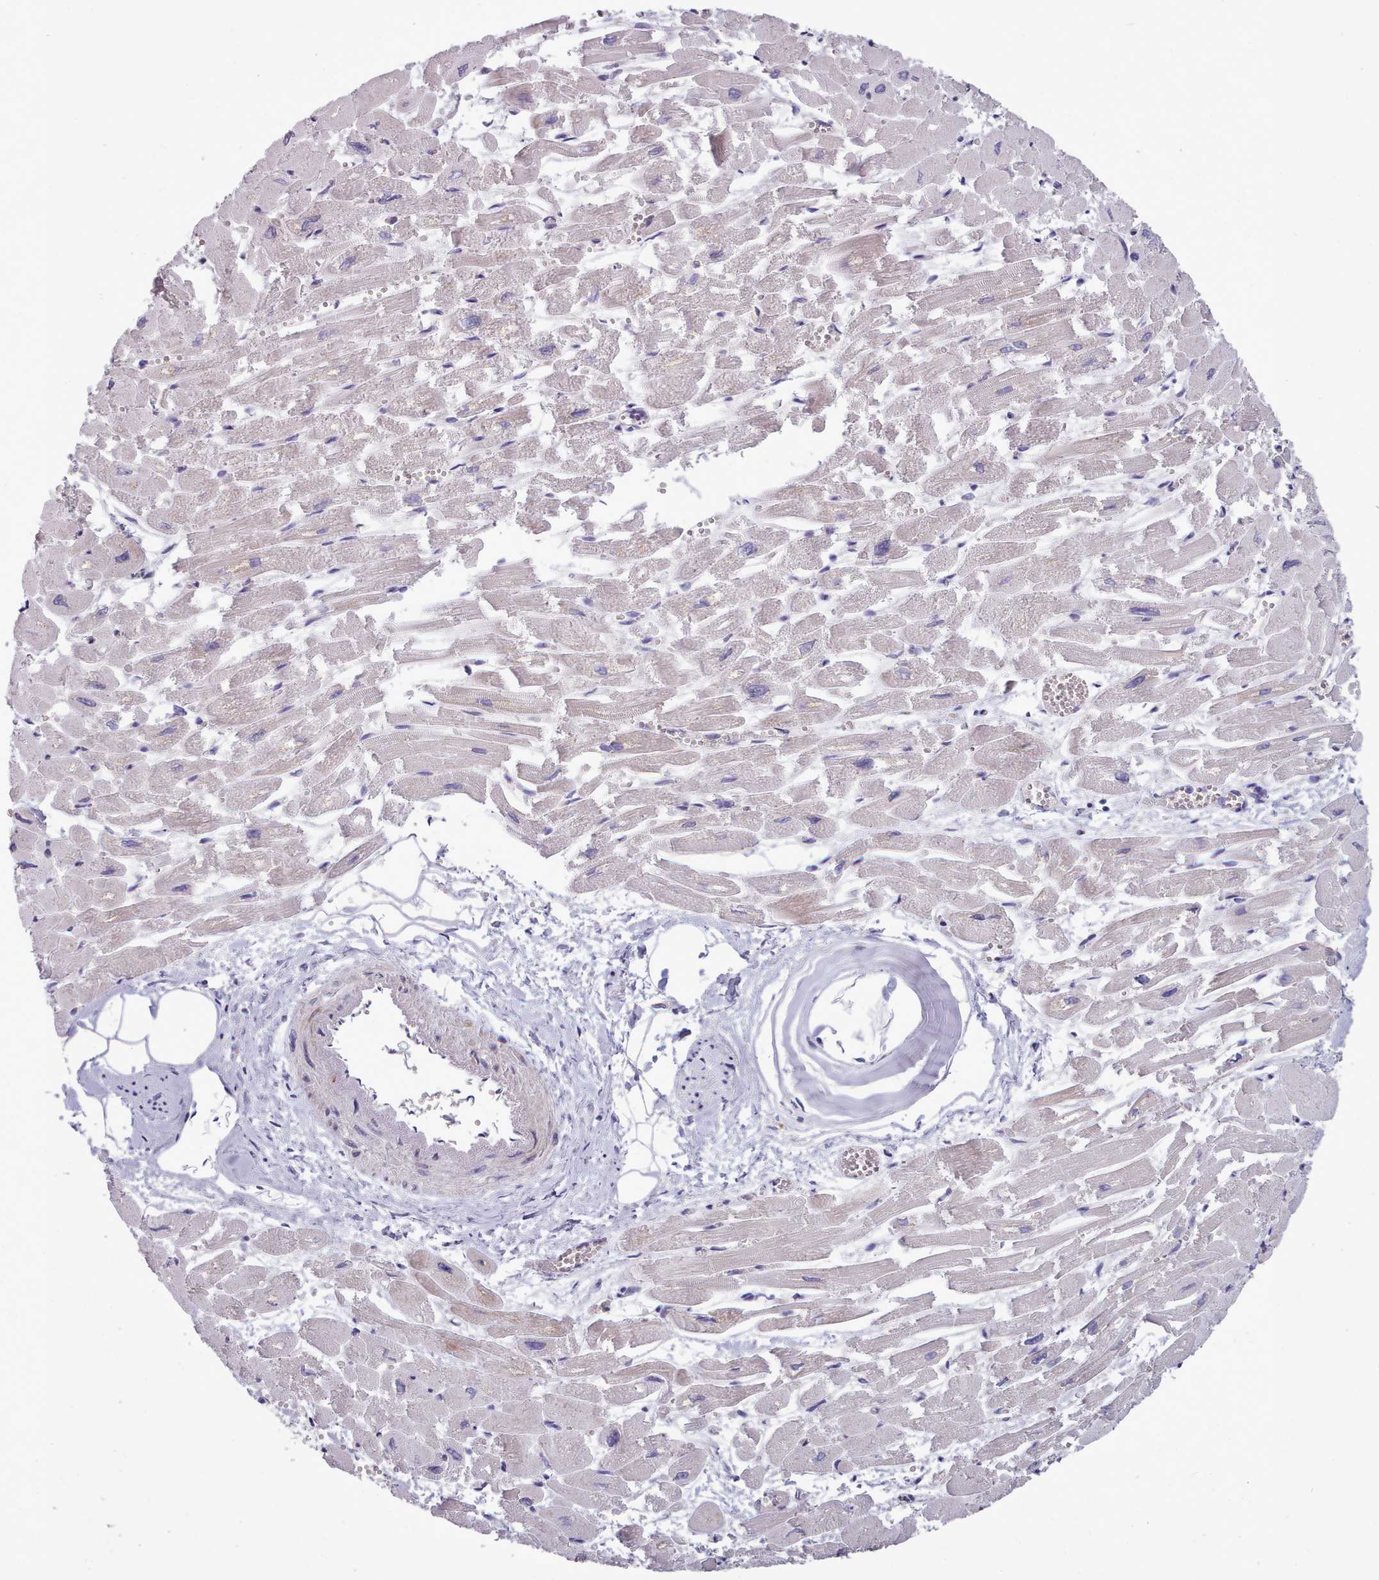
{"staining": {"intensity": "moderate", "quantity": "<25%", "location": "cytoplasmic/membranous"}, "tissue": "heart muscle", "cell_type": "Cardiomyocytes", "image_type": "normal", "snomed": [{"axis": "morphology", "description": "Normal tissue, NOS"}, {"axis": "topography", "description": "Heart"}], "caption": "Cardiomyocytes show low levels of moderate cytoplasmic/membranous staining in about <25% of cells in benign human heart muscle.", "gene": "FKBP10", "patient": {"sex": "male", "age": 54}}